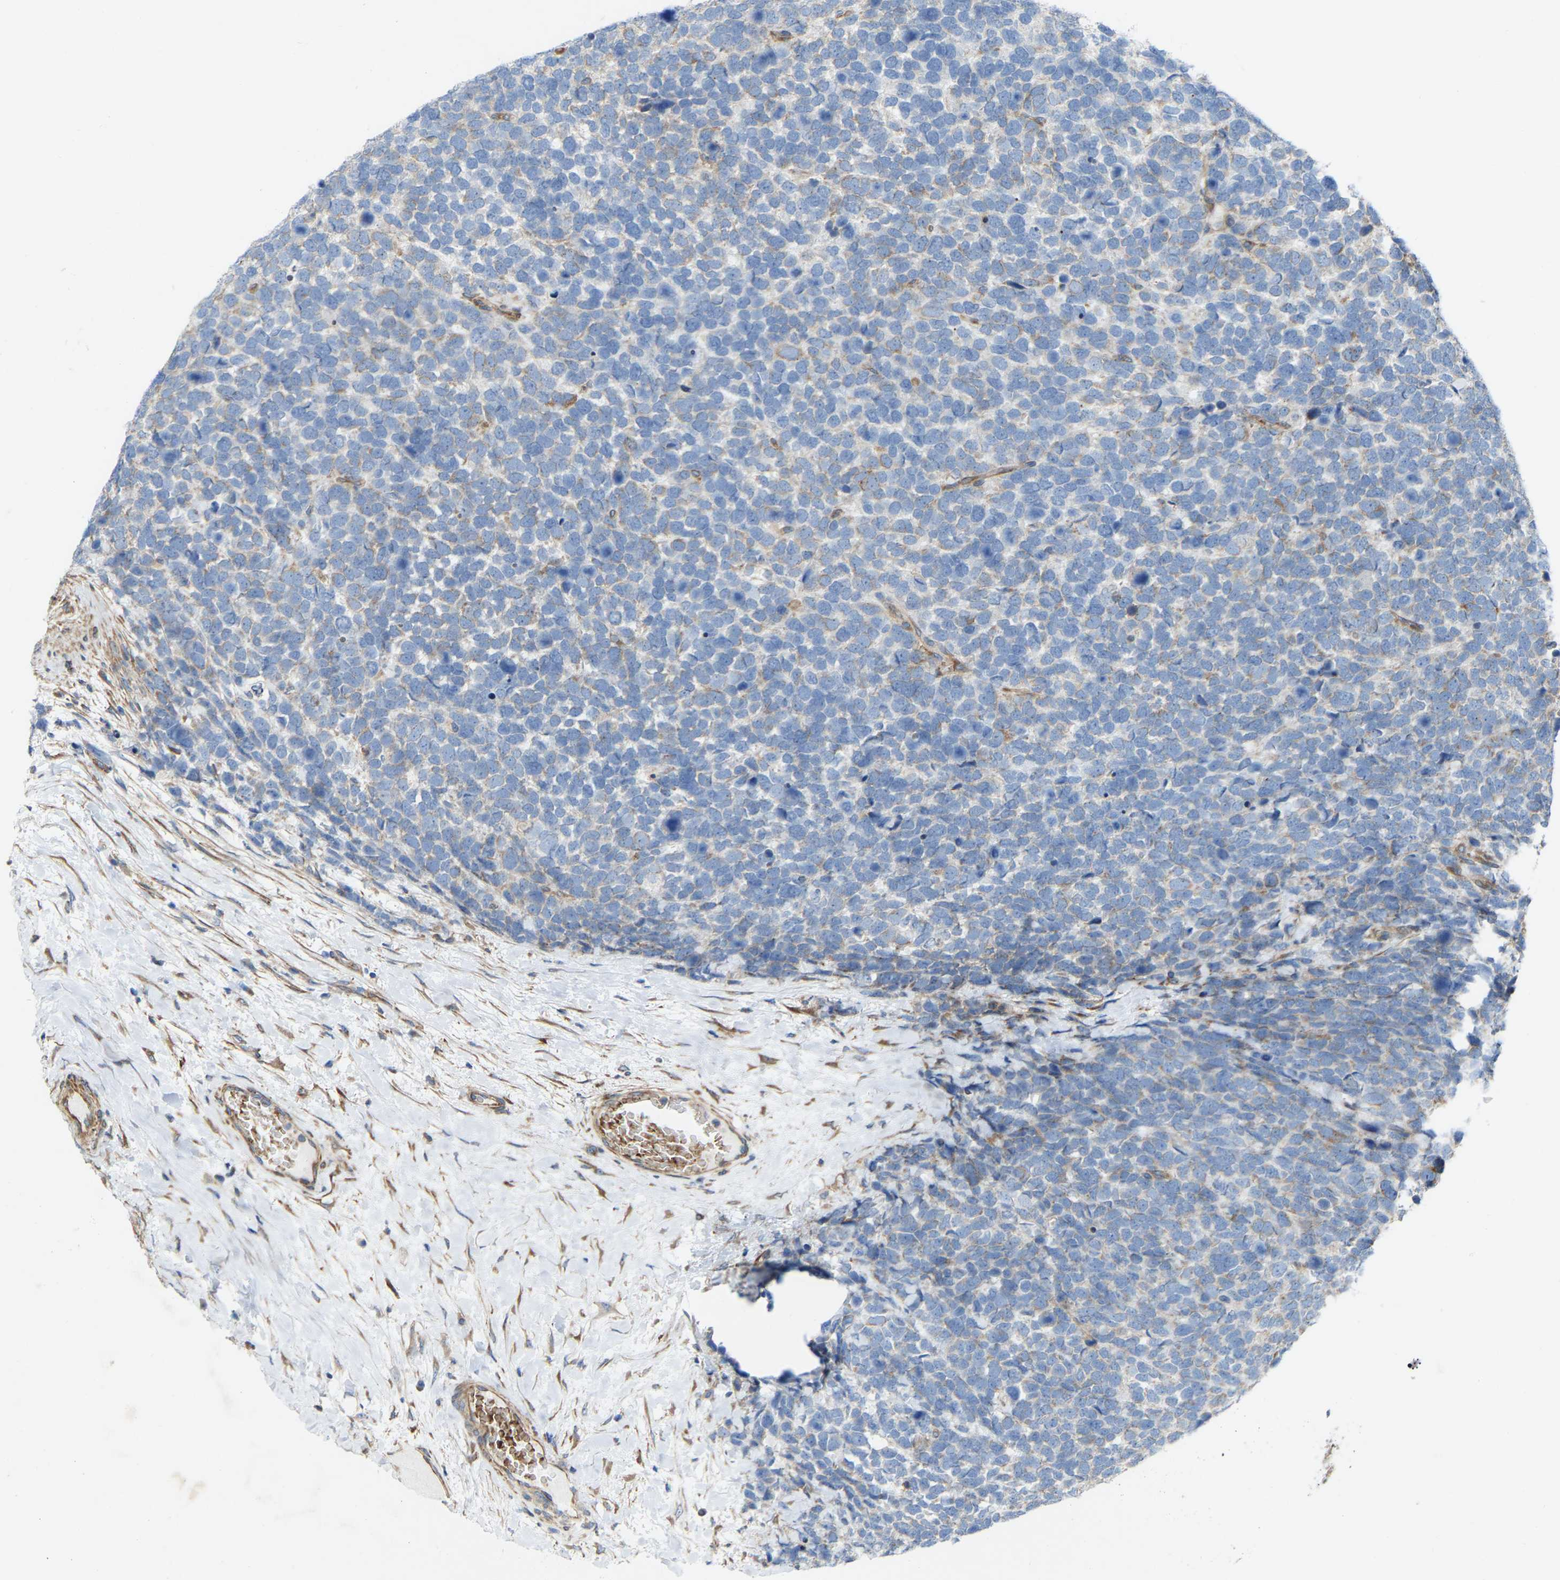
{"staining": {"intensity": "negative", "quantity": "none", "location": "none"}, "tissue": "urothelial cancer", "cell_type": "Tumor cells", "image_type": "cancer", "snomed": [{"axis": "morphology", "description": "Urothelial carcinoma, High grade"}, {"axis": "topography", "description": "Urinary bladder"}], "caption": "The photomicrograph demonstrates no significant staining in tumor cells of urothelial carcinoma (high-grade).", "gene": "TOR1B", "patient": {"sex": "female", "age": 82}}